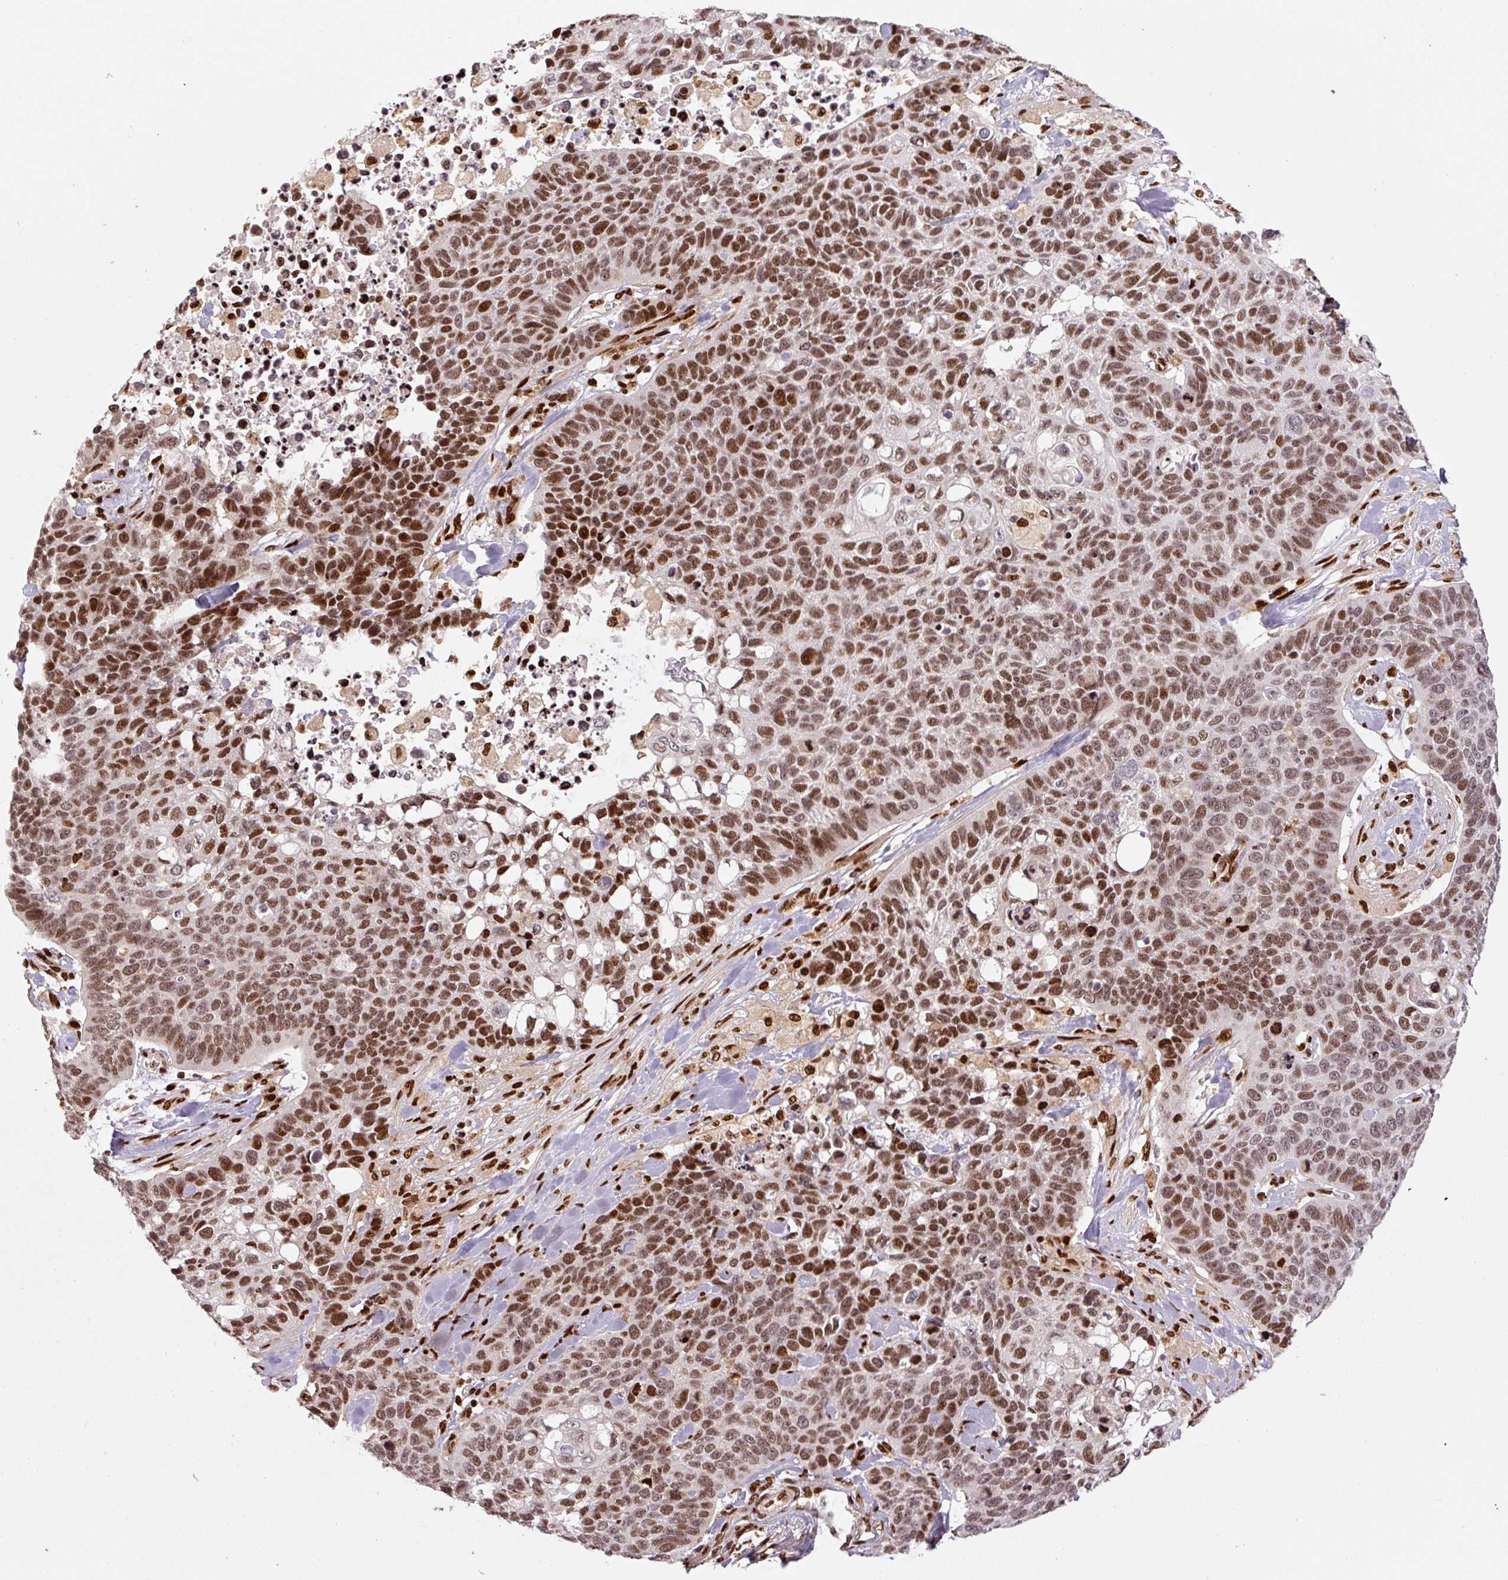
{"staining": {"intensity": "moderate", "quantity": ">75%", "location": "nuclear"}, "tissue": "lung cancer", "cell_type": "Tumor cells", "image_type": "cancer", "snomed": [{"axis": "morphology", "description": "Squamous cell carcinoma, NOS"}, {"axis": "topography", "description": "Lung"}], "caption": "Protein expression analysis of human squamous cell carcinoma (lung) reveals moderate nuclear positivity in approximately >75% of tumor cells.", "gene": "PYDC2", "patient": {"sex": "male", "age": 62}}